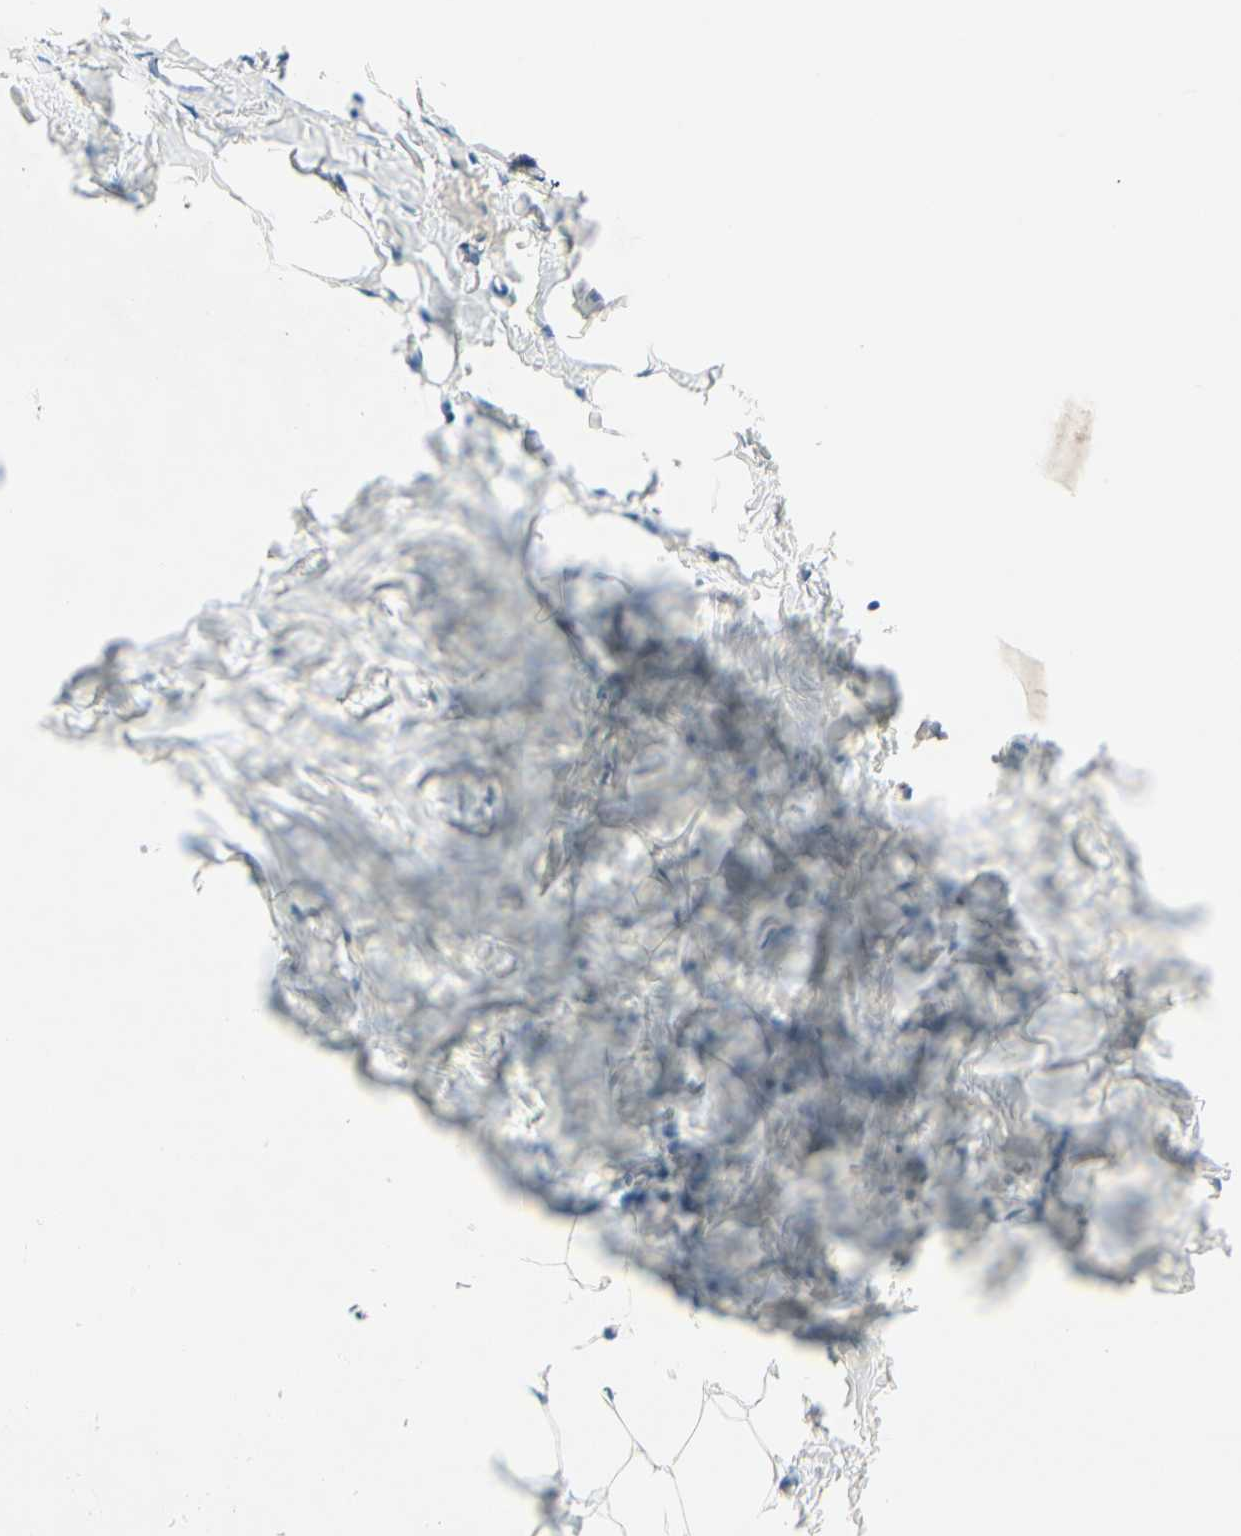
{"staining": {"intensity": "negative", "quantity": "none", "location": "none"}, "tissue": "breast", "cell_type": "Adipocytes", "image_type": "normal", "snomed": [{"axis": "morphology", "description": "Normal tissue, NOS"}, {"axis": "topography", "description": "Breast"}], "caption": "The micrograph exhibits no significant positivity in adipocytes of breast. (DAB immunohistochemistry (IHC) visualized using brightfield microscopy, high magnification).", "gene": "CD93", "patient": {"sex": "female", "age": 27}}